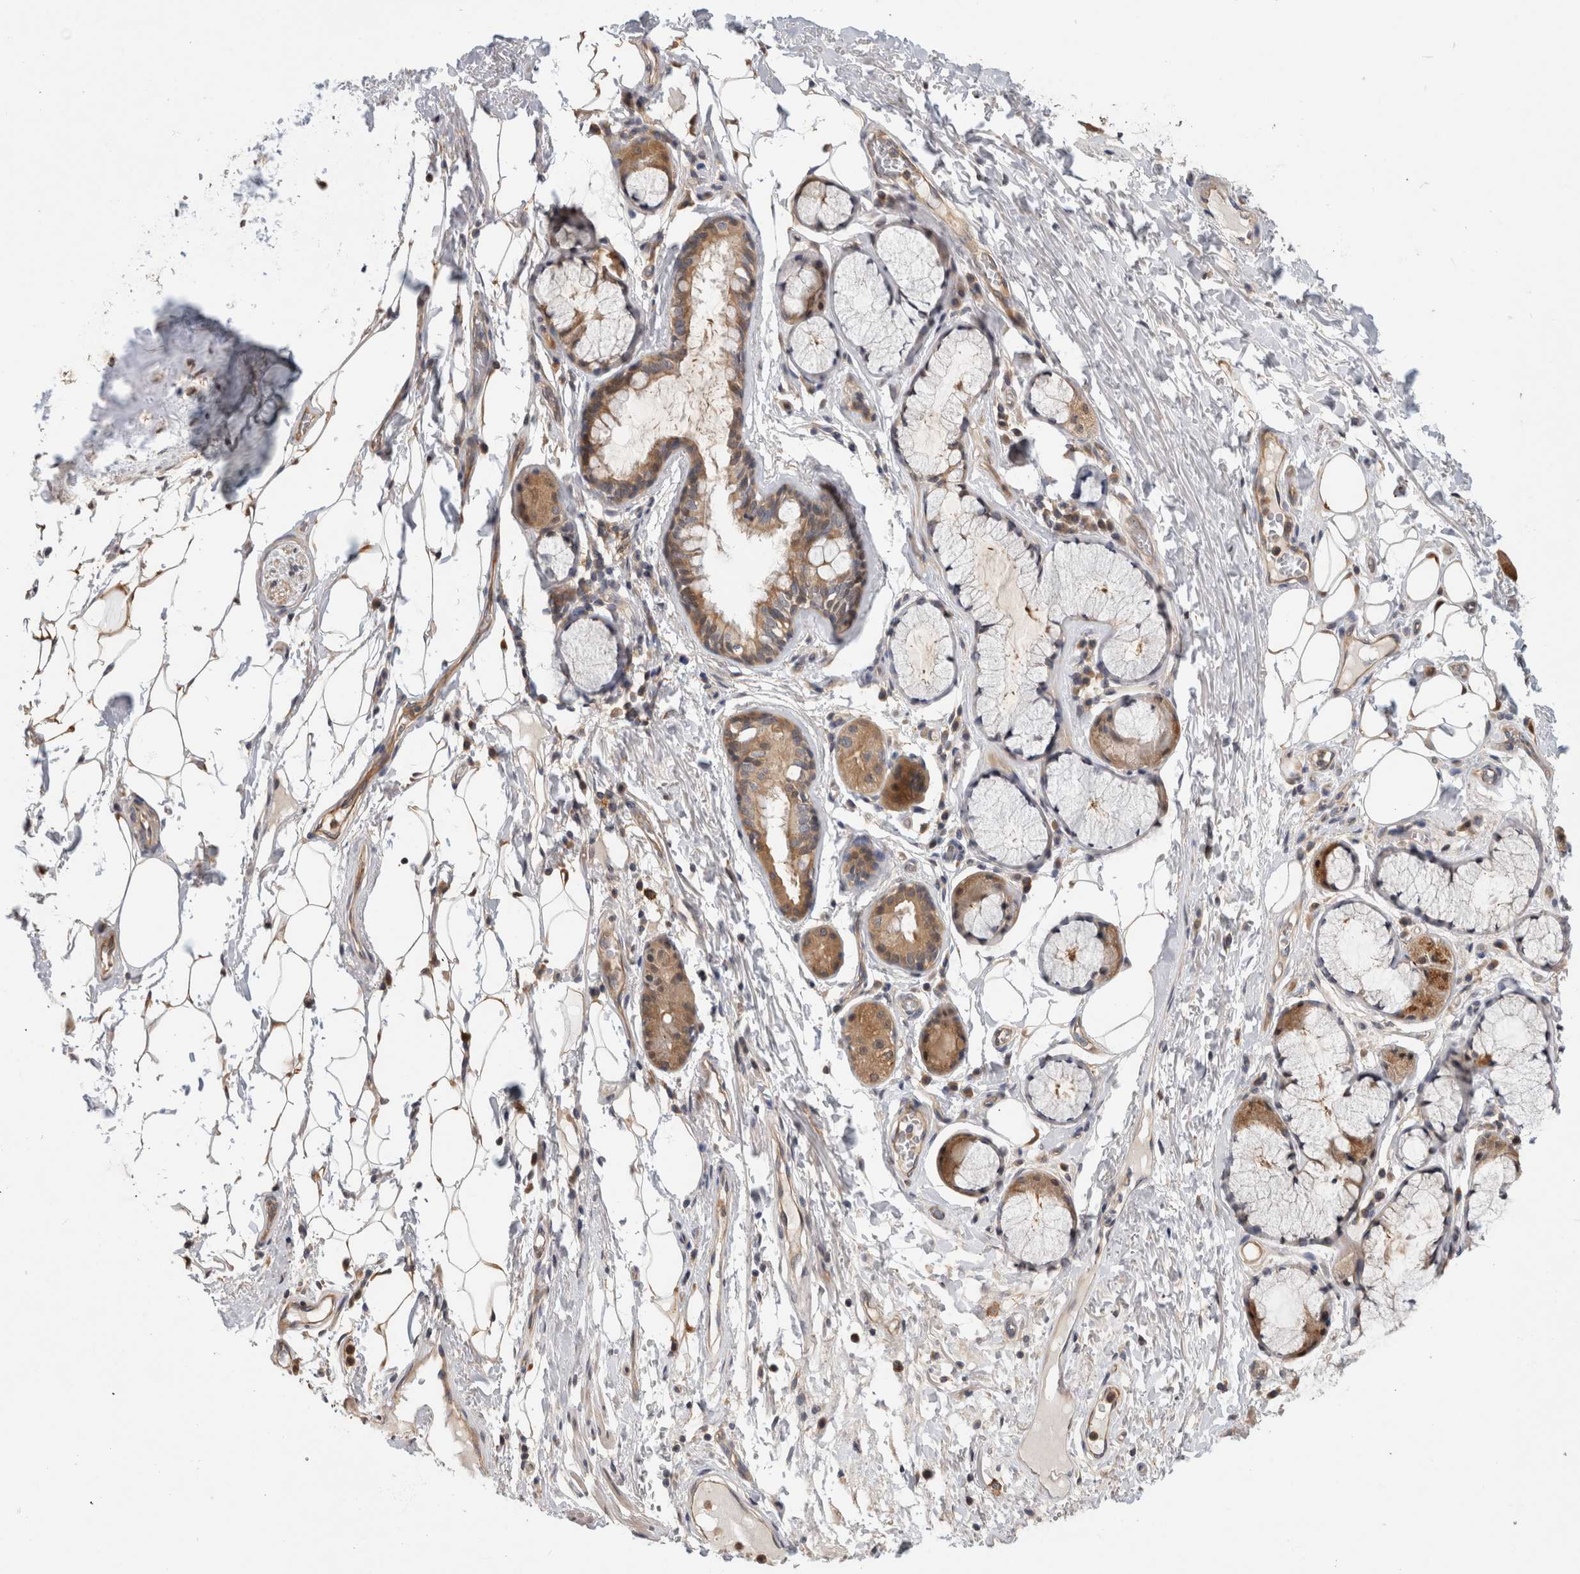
{"staining": {"intensity": "moderate", "quantity": "25%-75%", "location": "cytoplasmic/membranous"}, "tissue": "bronchus", "cell_type": "Respiratory epithelial cells", "image_type": "normal", "snomed": [{"axis": "morphology", "description": "Normal tissue, NOS"}, {"axis": "topography", "description": "Cartilage tissue"}], "caption": "Immunohistochemistry (IHC) micrograph of benign bronchus stained for a protein (brown), which exhibits medium levels of moderate cytoplasmic/membranous positivity in about 25%-75% of respiratory epithelial cells.", "gene": "PGM1", "patient": {"sex": "female", "age": 63}}